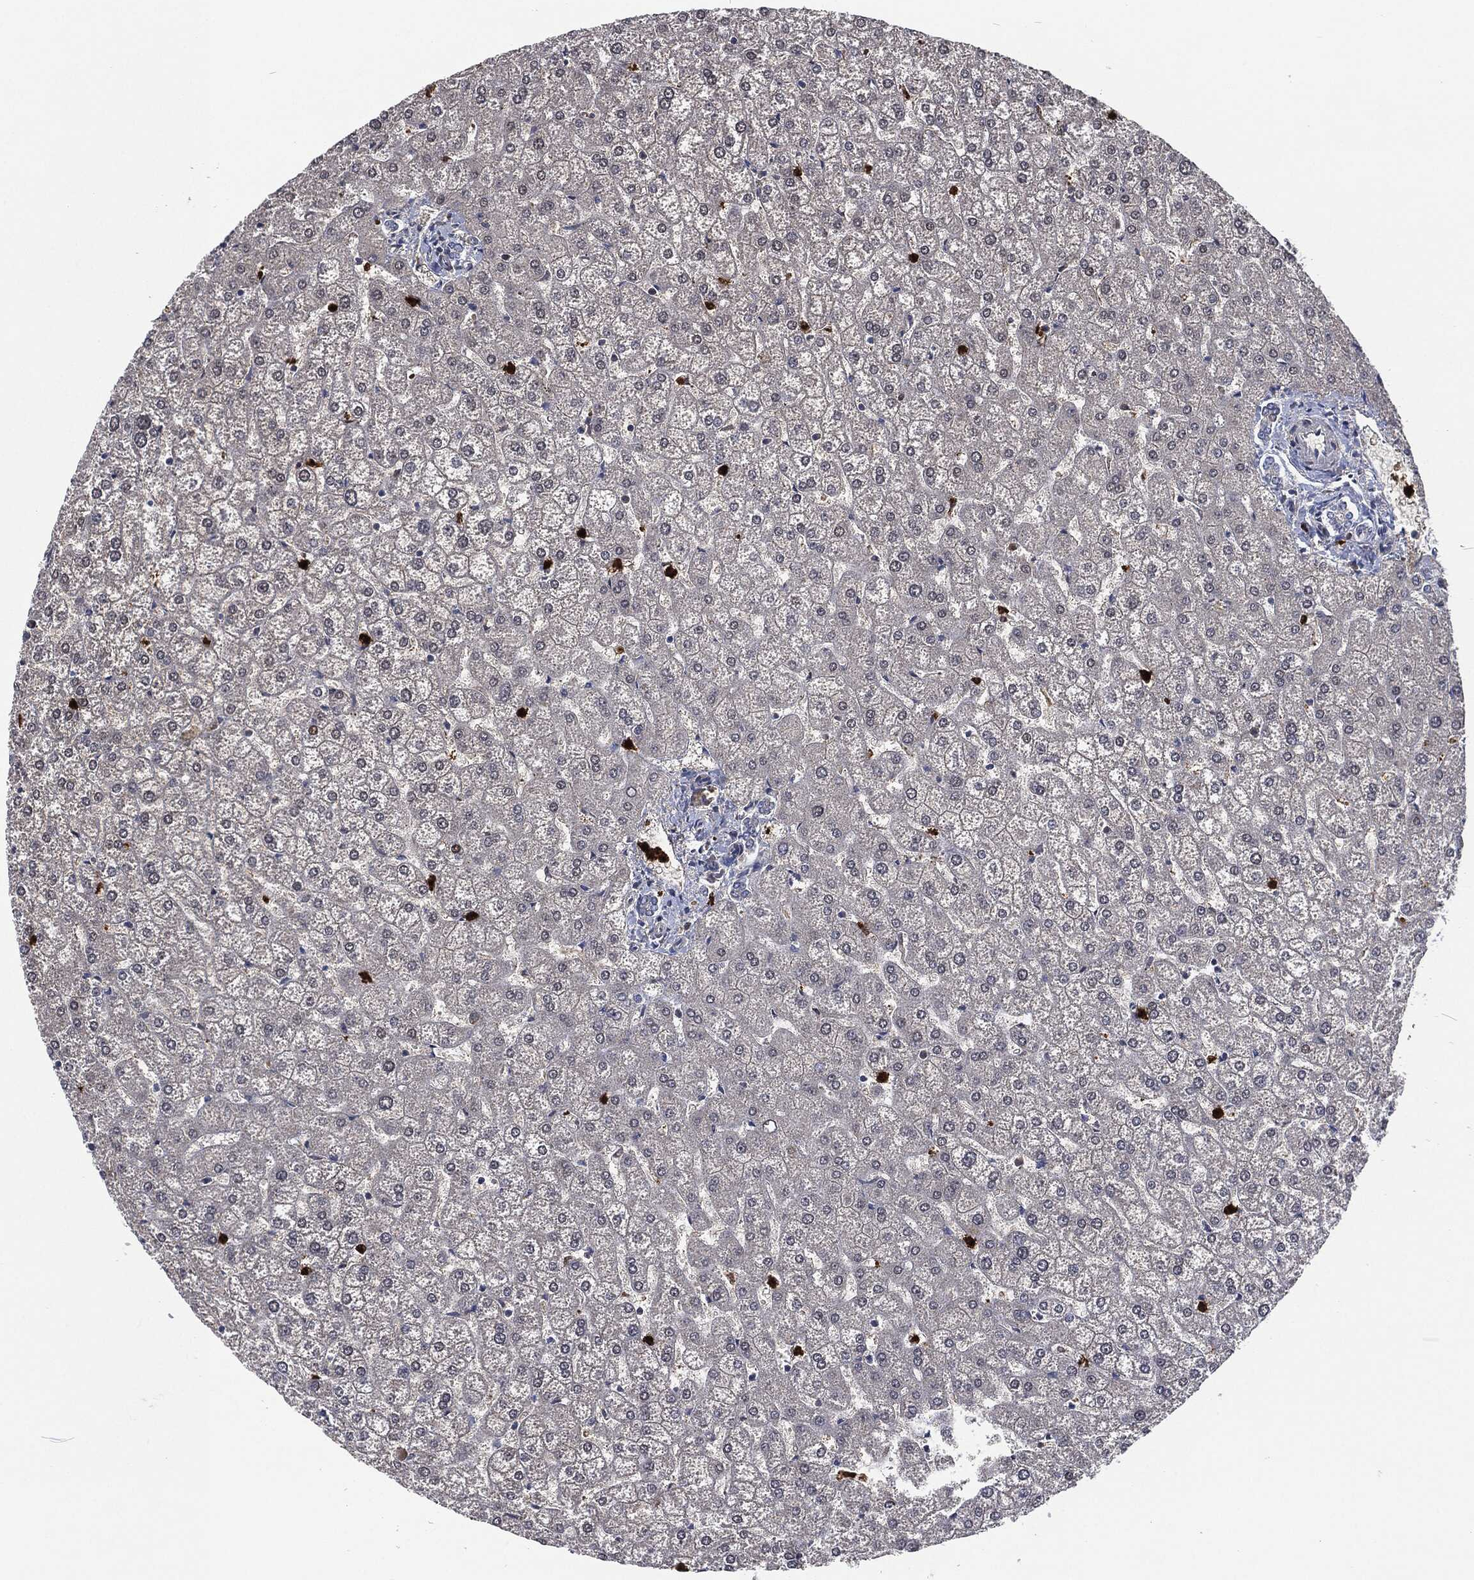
{"staining": {"intensity": "negative", "quantity": "none", "location": "none"}, "tissue": "liver", "cell_type": "Cholangiocytes", "image_type": "normal", "snomed": [{"axis": "morphology", "description": "Normal tissue, NOS"}, {"axis": "topography", "description": "Liver"}], "caption": "This image is of unremarkable liver stained with immunohistochemistry to label a protein in brown with the nuclei are counter-stained blue. There is no positivity in cholangiocytes. The staining is performed using DAB brown chromogen with nuclei counter-stained in using hematoxylin.", "gene": "MPO", "patient": {"sex": "female", "age": 32}}